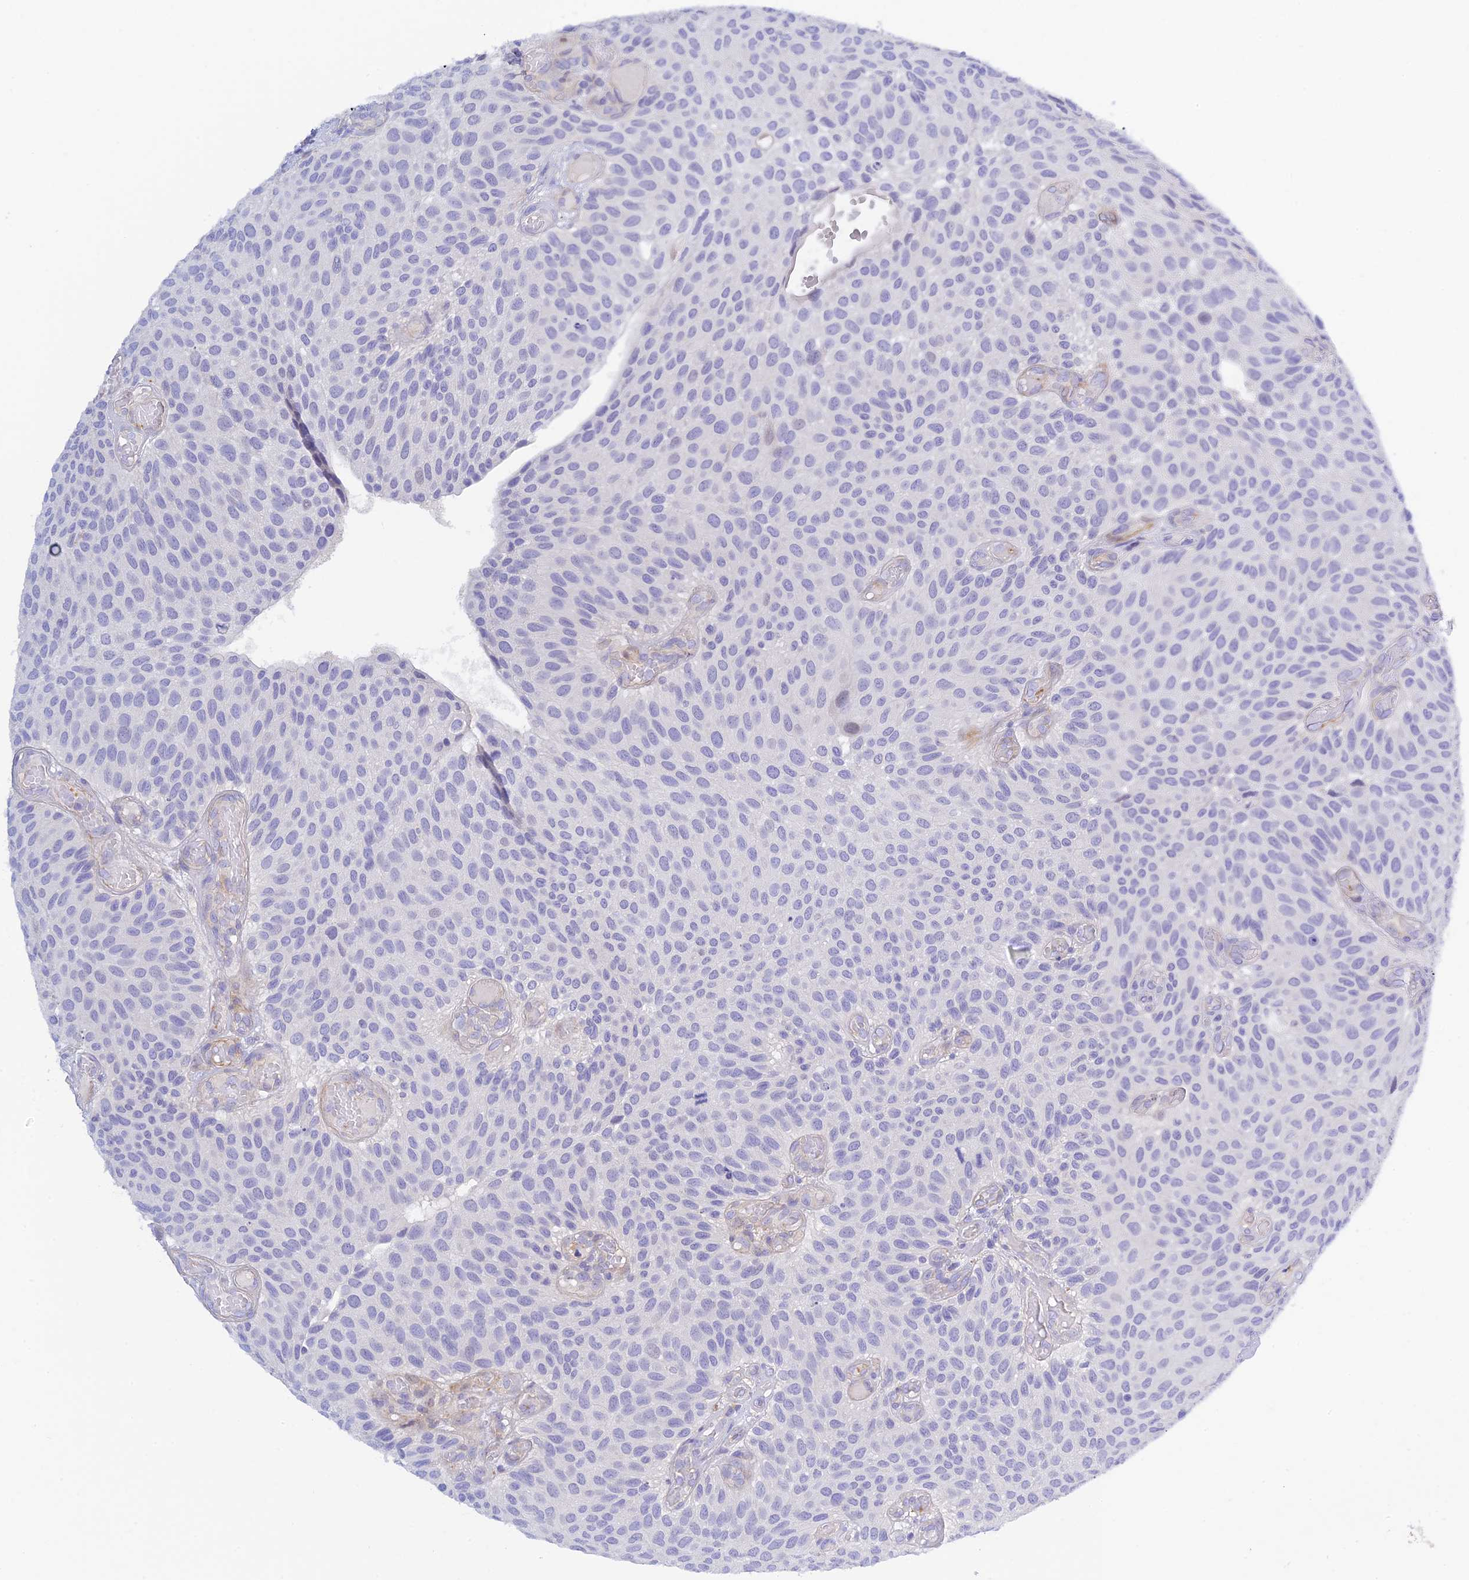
{"staining": {"intensity": "negative", "quantity": "none", "location": "none"}, "tissue": "urothelial cancer", "cell_type": "Tumor cells", "image_type": "cancer", "snomed": [{"axis": "morphology", "description": "Urothelial carcinoma, Low grade"}, {"axis": "topography", "description": "Urinary bladder"}], "caption": "Urothelial cancer stained for a protein using IHC demonstrates no positivity tumor cells.", "gene": "ZDHHC16", "patient": {"sex": "male", "age": 89}}